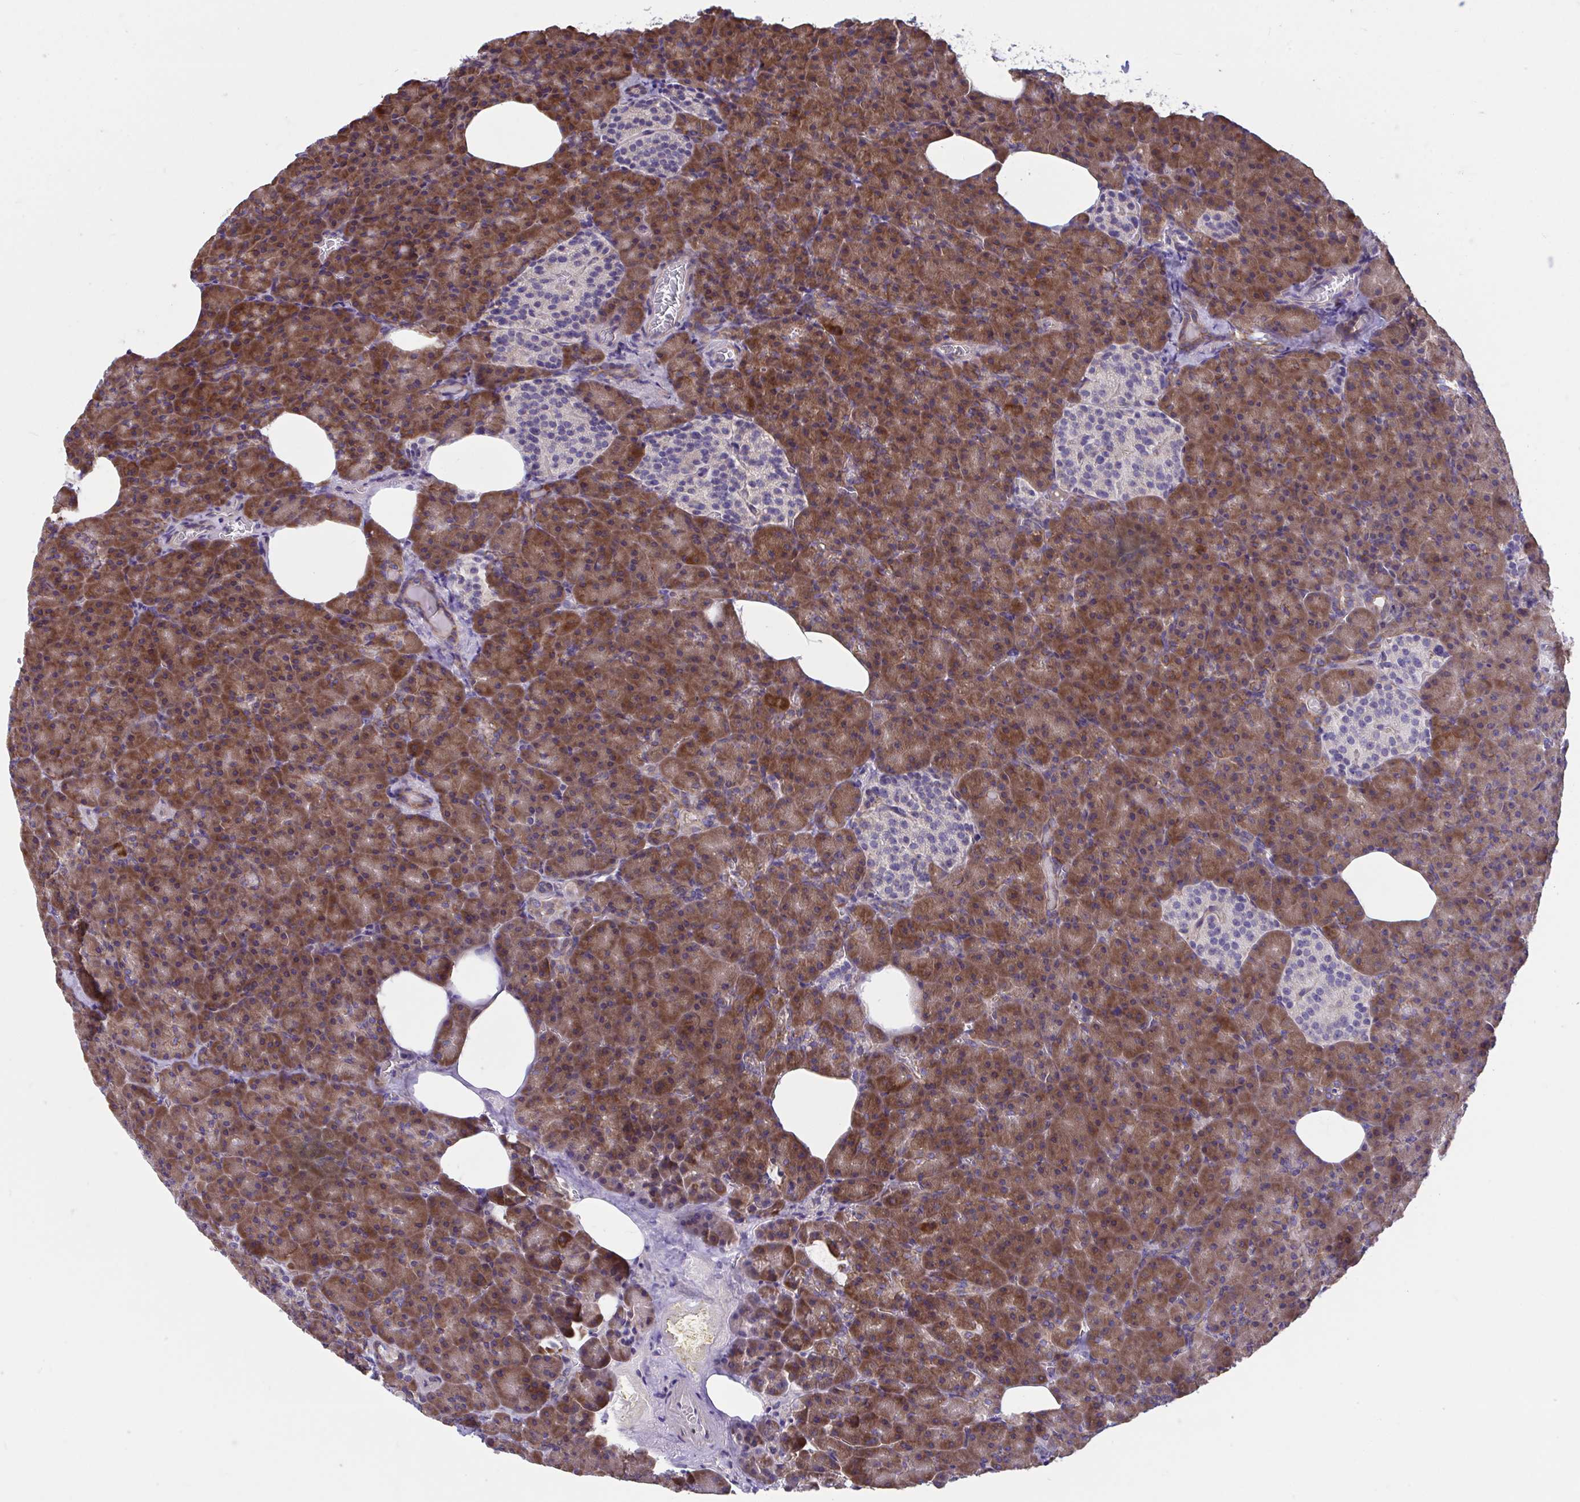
{"staining": {"intensity": "moderate", "quantity": ">75%", "location": "cytoplasmic/membranous"}, "tissue": "pancreas", "cell_type": "Exocrine glandular cells", "image_type": "normal", "snomed": [{"axis": "morphology", "description": "Normal tissue, NOS"}, {"axis": "topography", "description": "Pancreas"}], "caption": "This histopathology image exhibits IHC staining of normal human pancreas, with medium moderate cytoplasmic/membranous positivity in approximately >75% of exocrine glandular cells.", "gene": "WBP1", "patient": {"sex": "female", "age": 74}}